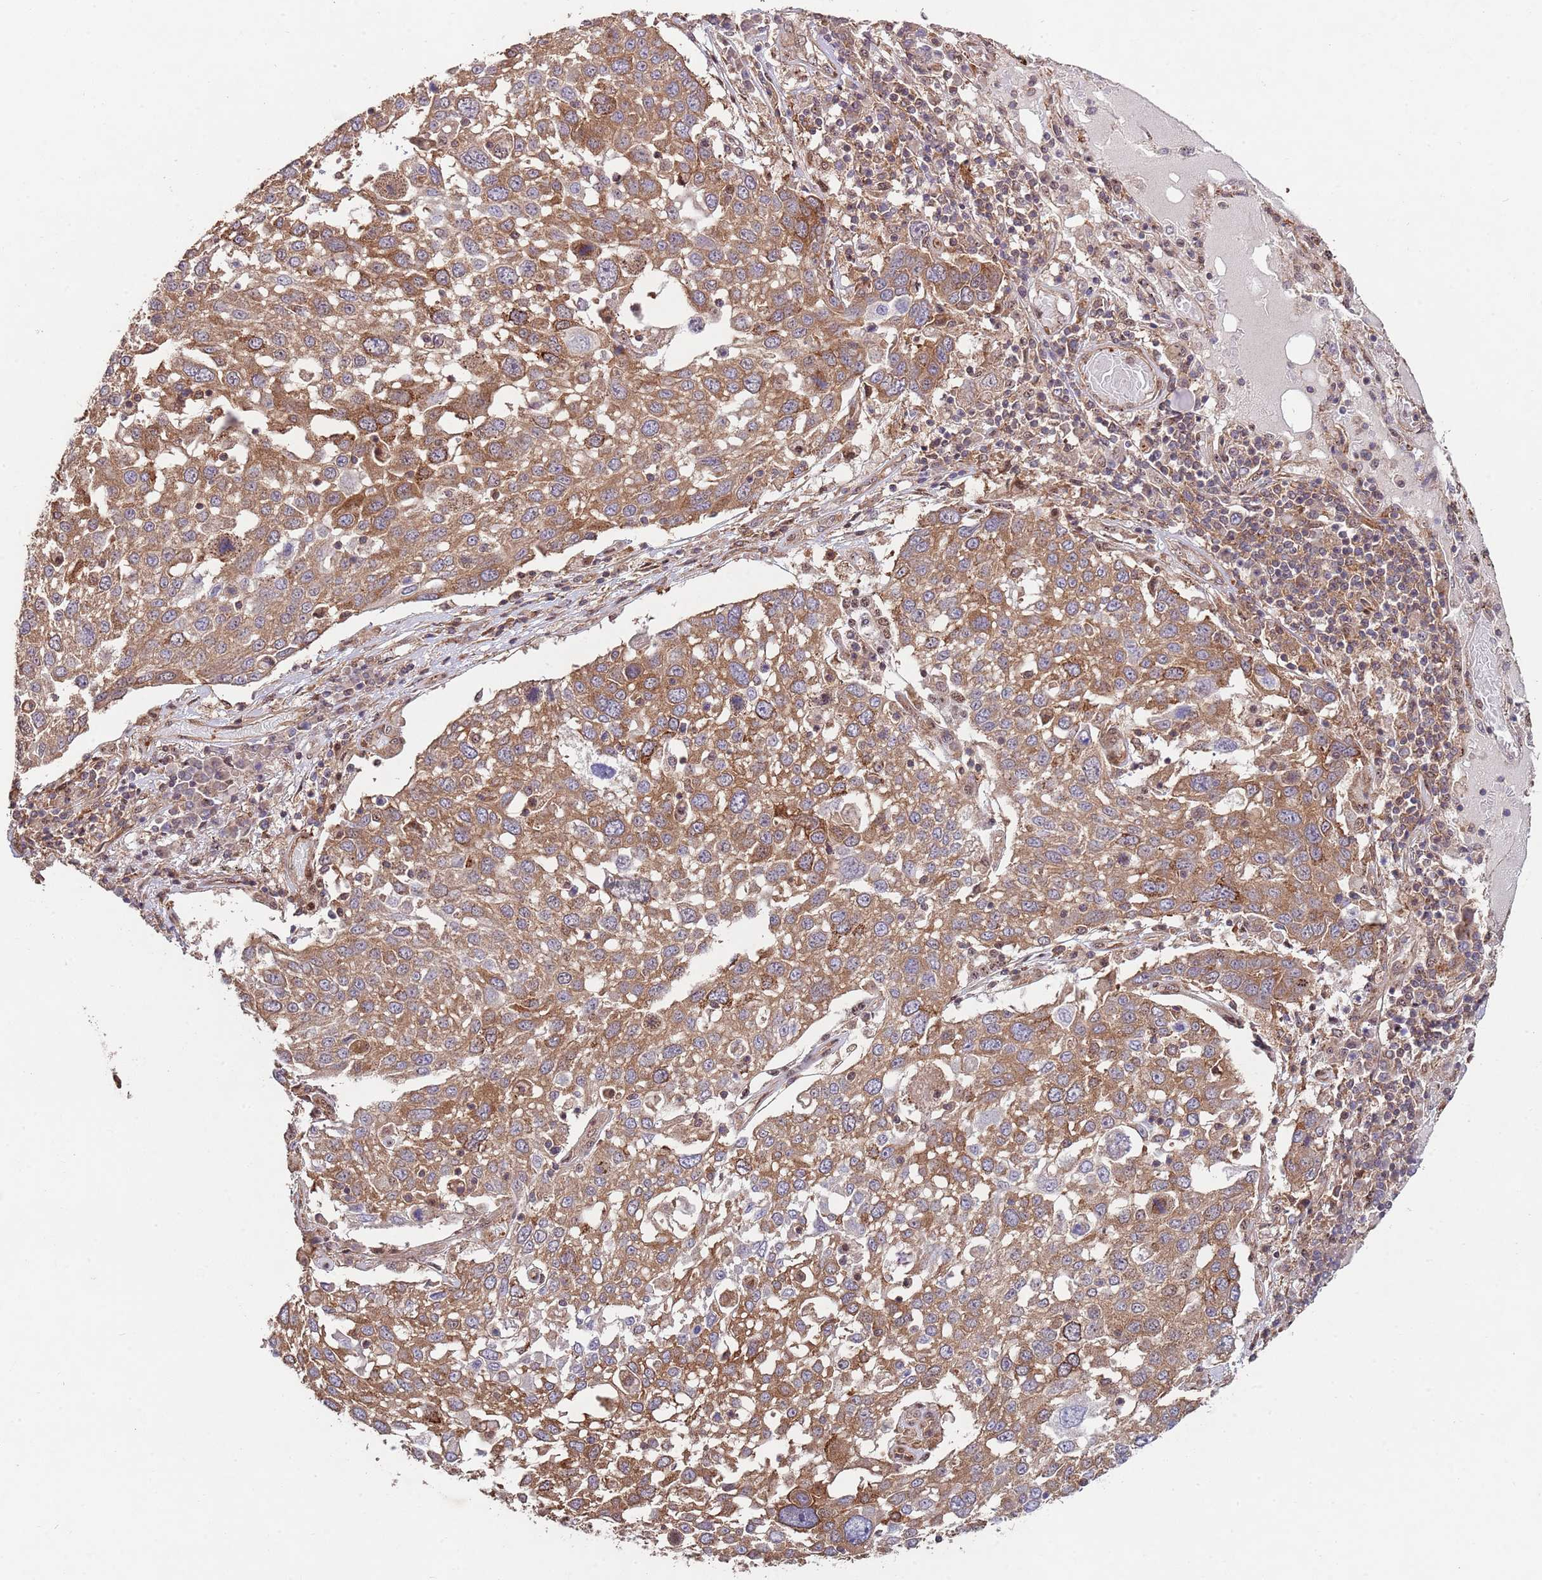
{"staining": {"intensity": "moderate", "quantity": ">75%", "location": "cytoplasmic/membranous"}, "tissue": "lung cancer", "cell_type": "Tumor cells", "image_type": "cancer", "snomed": [{"axis": "morphology", "description": "Squamous cell carcinoma, NOS"}, {"axis": "topography", "description": "Lung"}], "caption": "Human lung cancer stained with a protein marker exhibits moderate staining in tumor cells.", "gene": "RNF19B", "patient": {"sex": "male", "age": 65}}